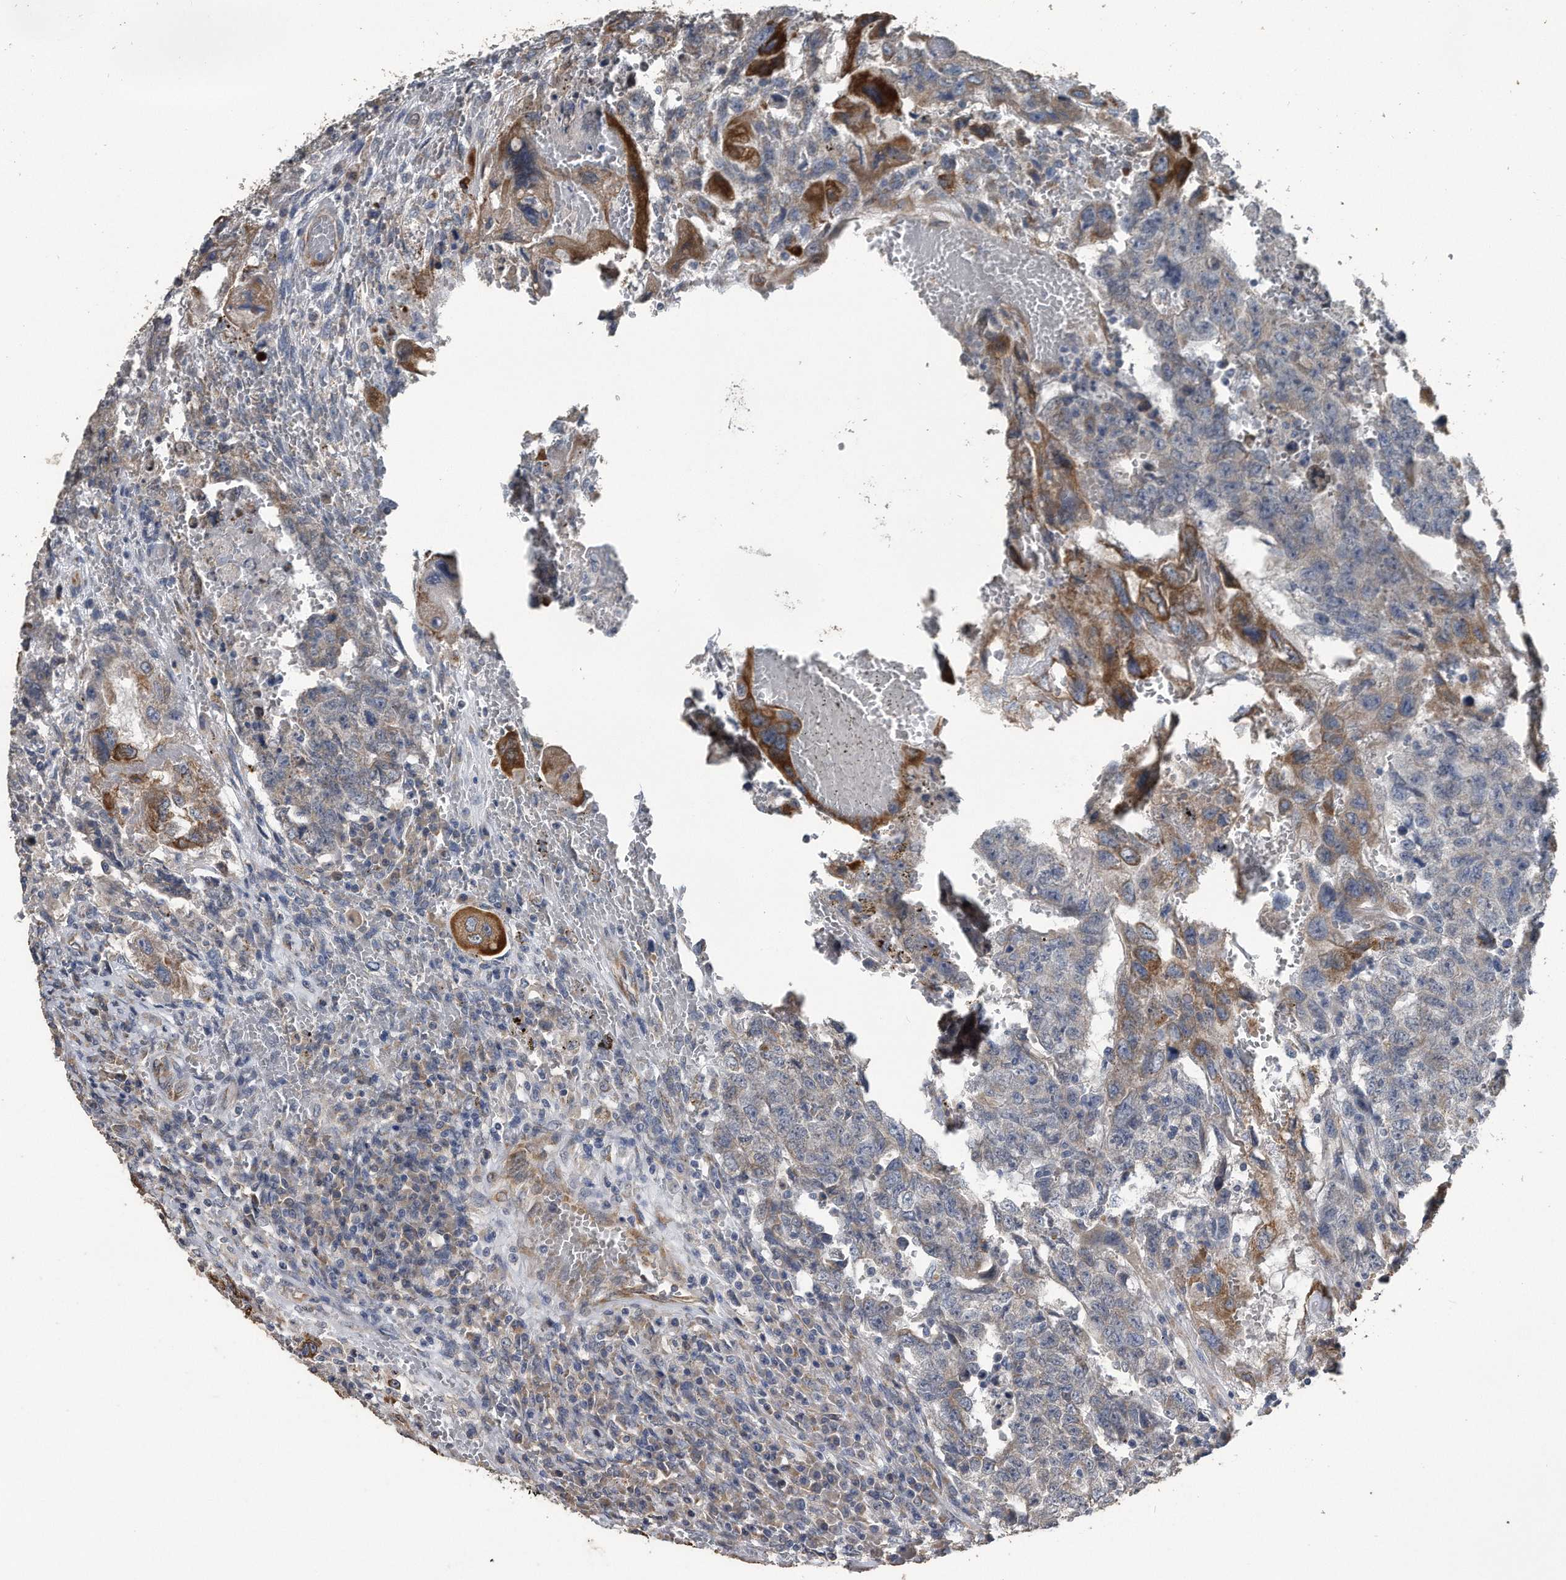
{"staining": {"intensity": "moderate", "quantity": "<25%", "location": "cytoplasmic/membranous"}, "tissue": "testis cancer", "cell_type": "Tumor cells", "image_type": "cancer", "snomed": [{"axis": "morphology", "description": "Carcinoma, Embryonal, NOS"}, {"axis": "topography", "description": "Testis"}], "caption": "An immunohistochemistry histopathology image of neoplastic tissue is shown. Protein staining in brown shows moderate cytoplasmic/membranous positivity in testis cancer (embryonal carcinoma) within tumor cells.", "gene": "PCLO", "patient": {"sex": "male", "age": 26}}